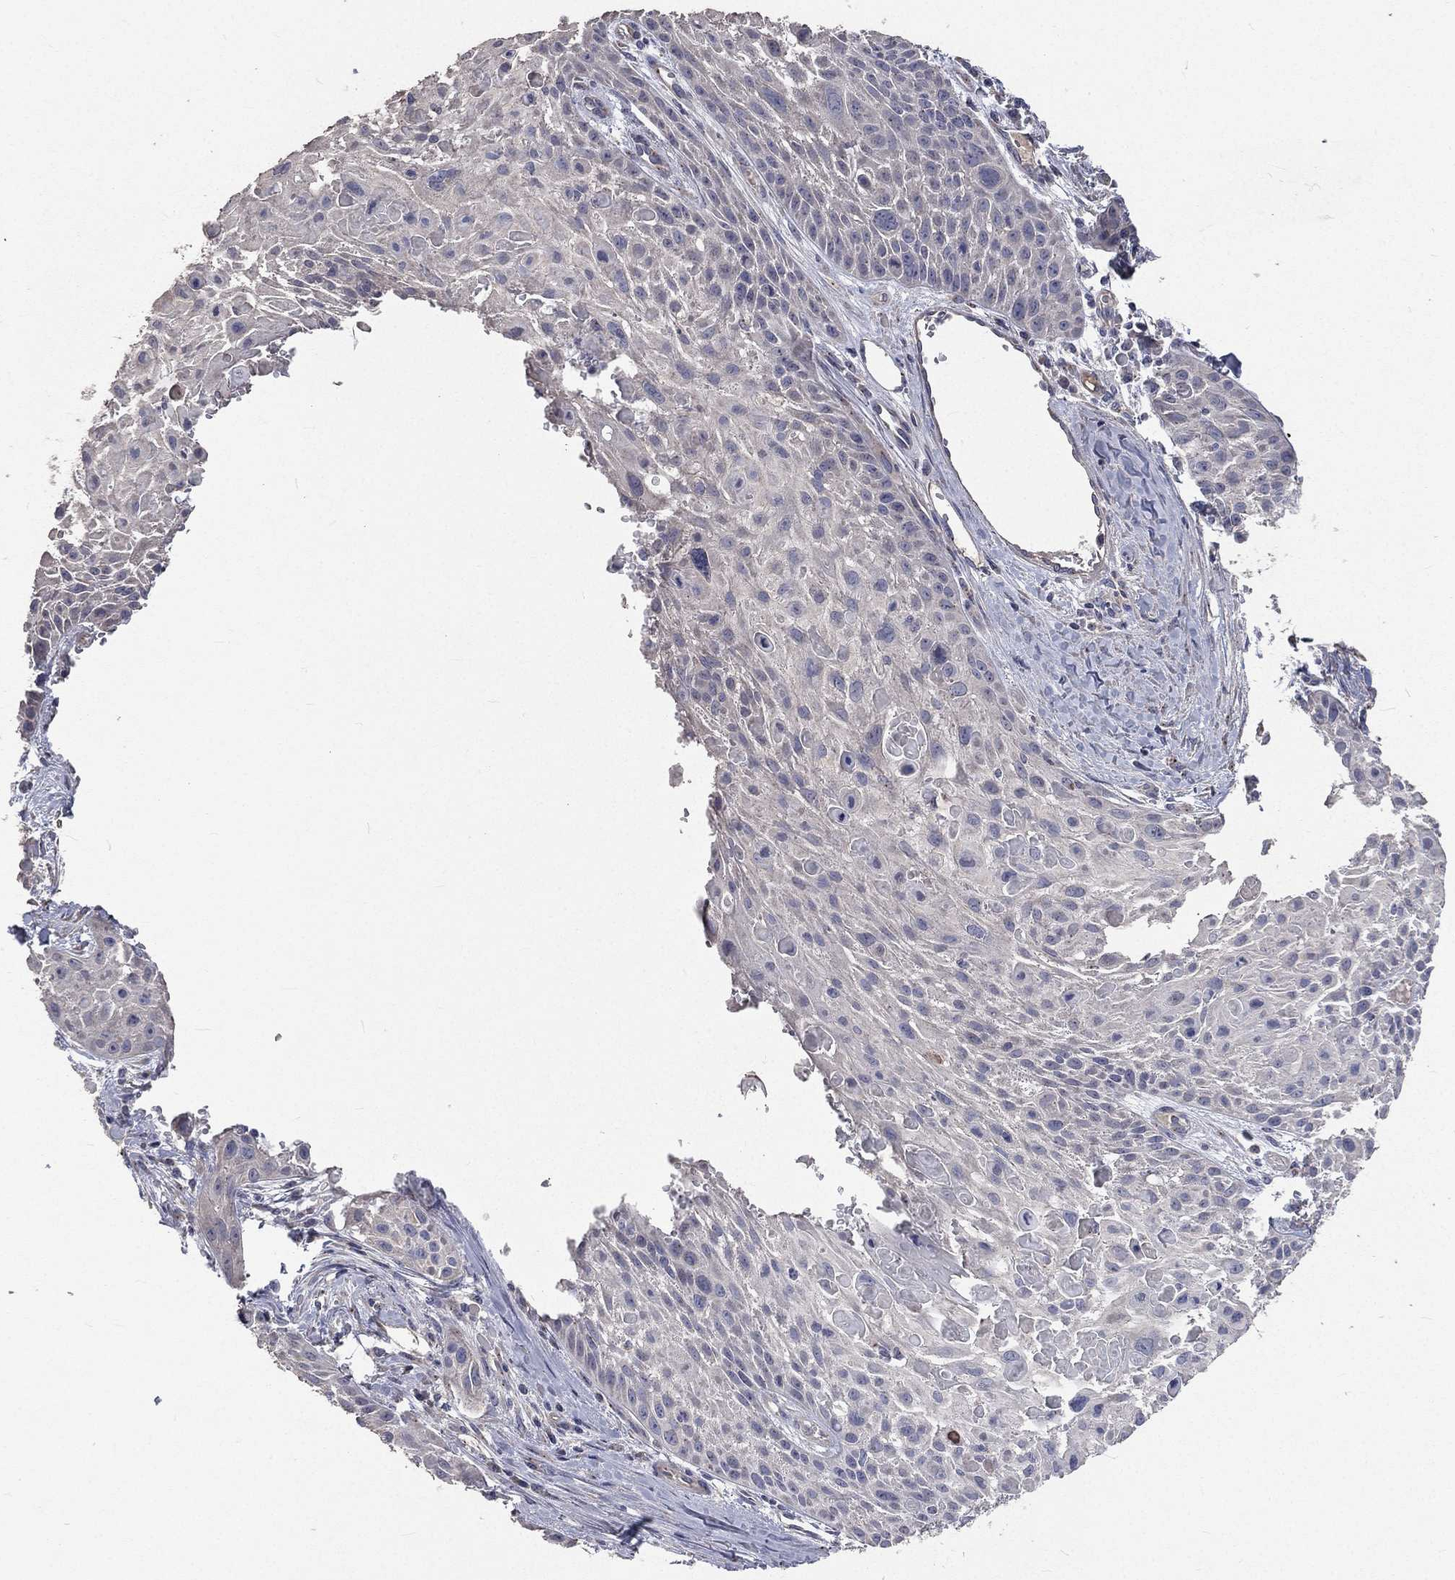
{"staining": {"intensity": "negative", "quantity": "none", "location": "none"}, "tissue": "skin cancer", "cell_type": "Tumor cells", "image_type": "cancer", "snomed": [{"axis": "morphology", "description": "Squamous cell carcinoma, NOS"}, {"axis": "topography", "description": "Skin"}, {"axis": "topography", "description": "Anal"}], "caption": "High power microscopy micrograph of an IHC histopathology image of squamous cell carcinoma (skin), revealing no significant staining in tumor cells. (DAB immunohistochemistry with hematoxylin counter stain).", "gene": "CROCC", "patient": {"sex": "female", "age": 75}}